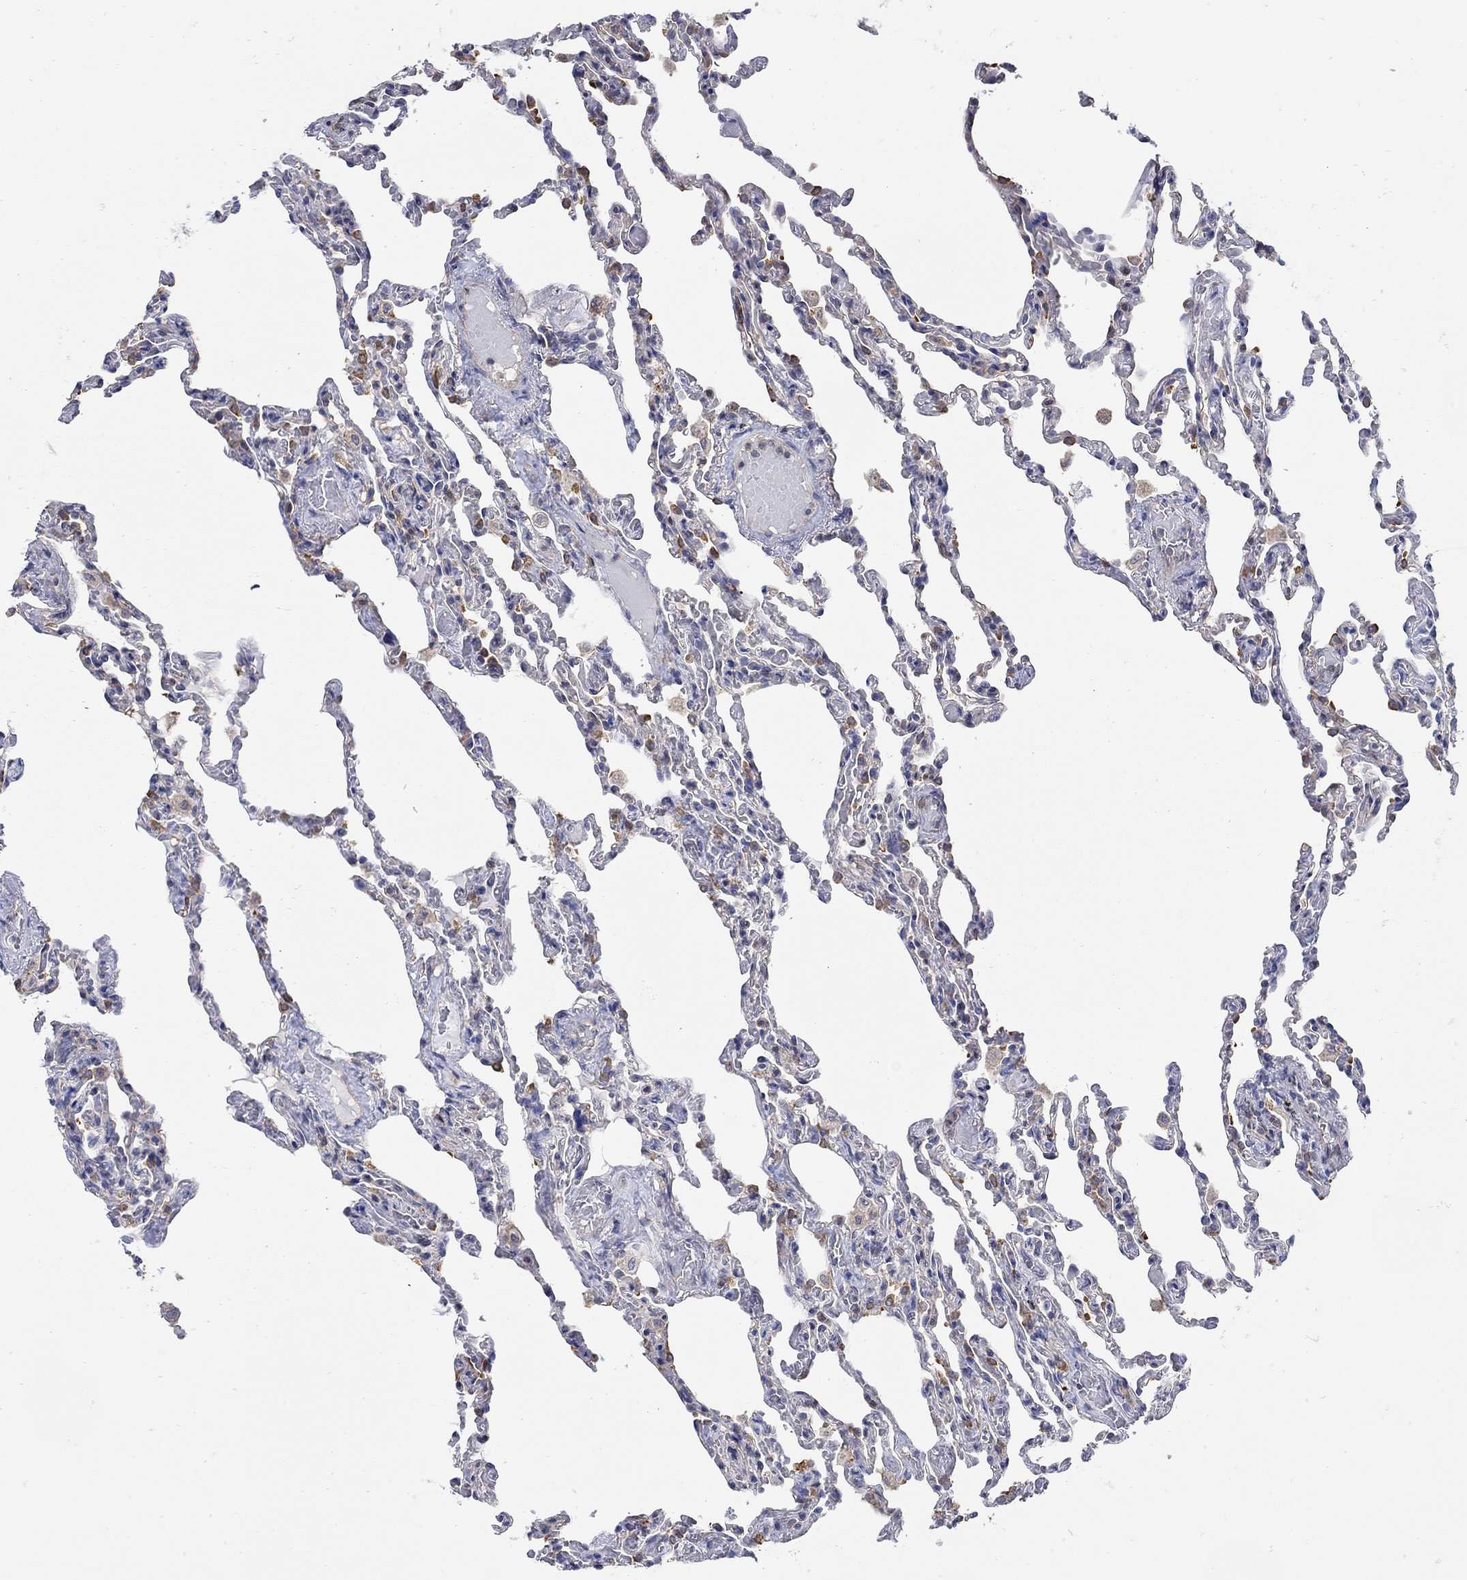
{"staining": {"intensity": "negative", "quantity": "none", "location": "none"}, "tissue": "lung", "cell_type": "Alveolar cells", "image_type": "normal", "snomed": [{"axis": "morphology", "description": "Normal tissue, NOS"}, {"axis": "topography", "description": "Lung"}], "caption": "Protein analysis of normal lung exhibits no significant expression in alveolar cells.", "gene": "TEKT3", "patient": {"sex": "female", "age": 43}}